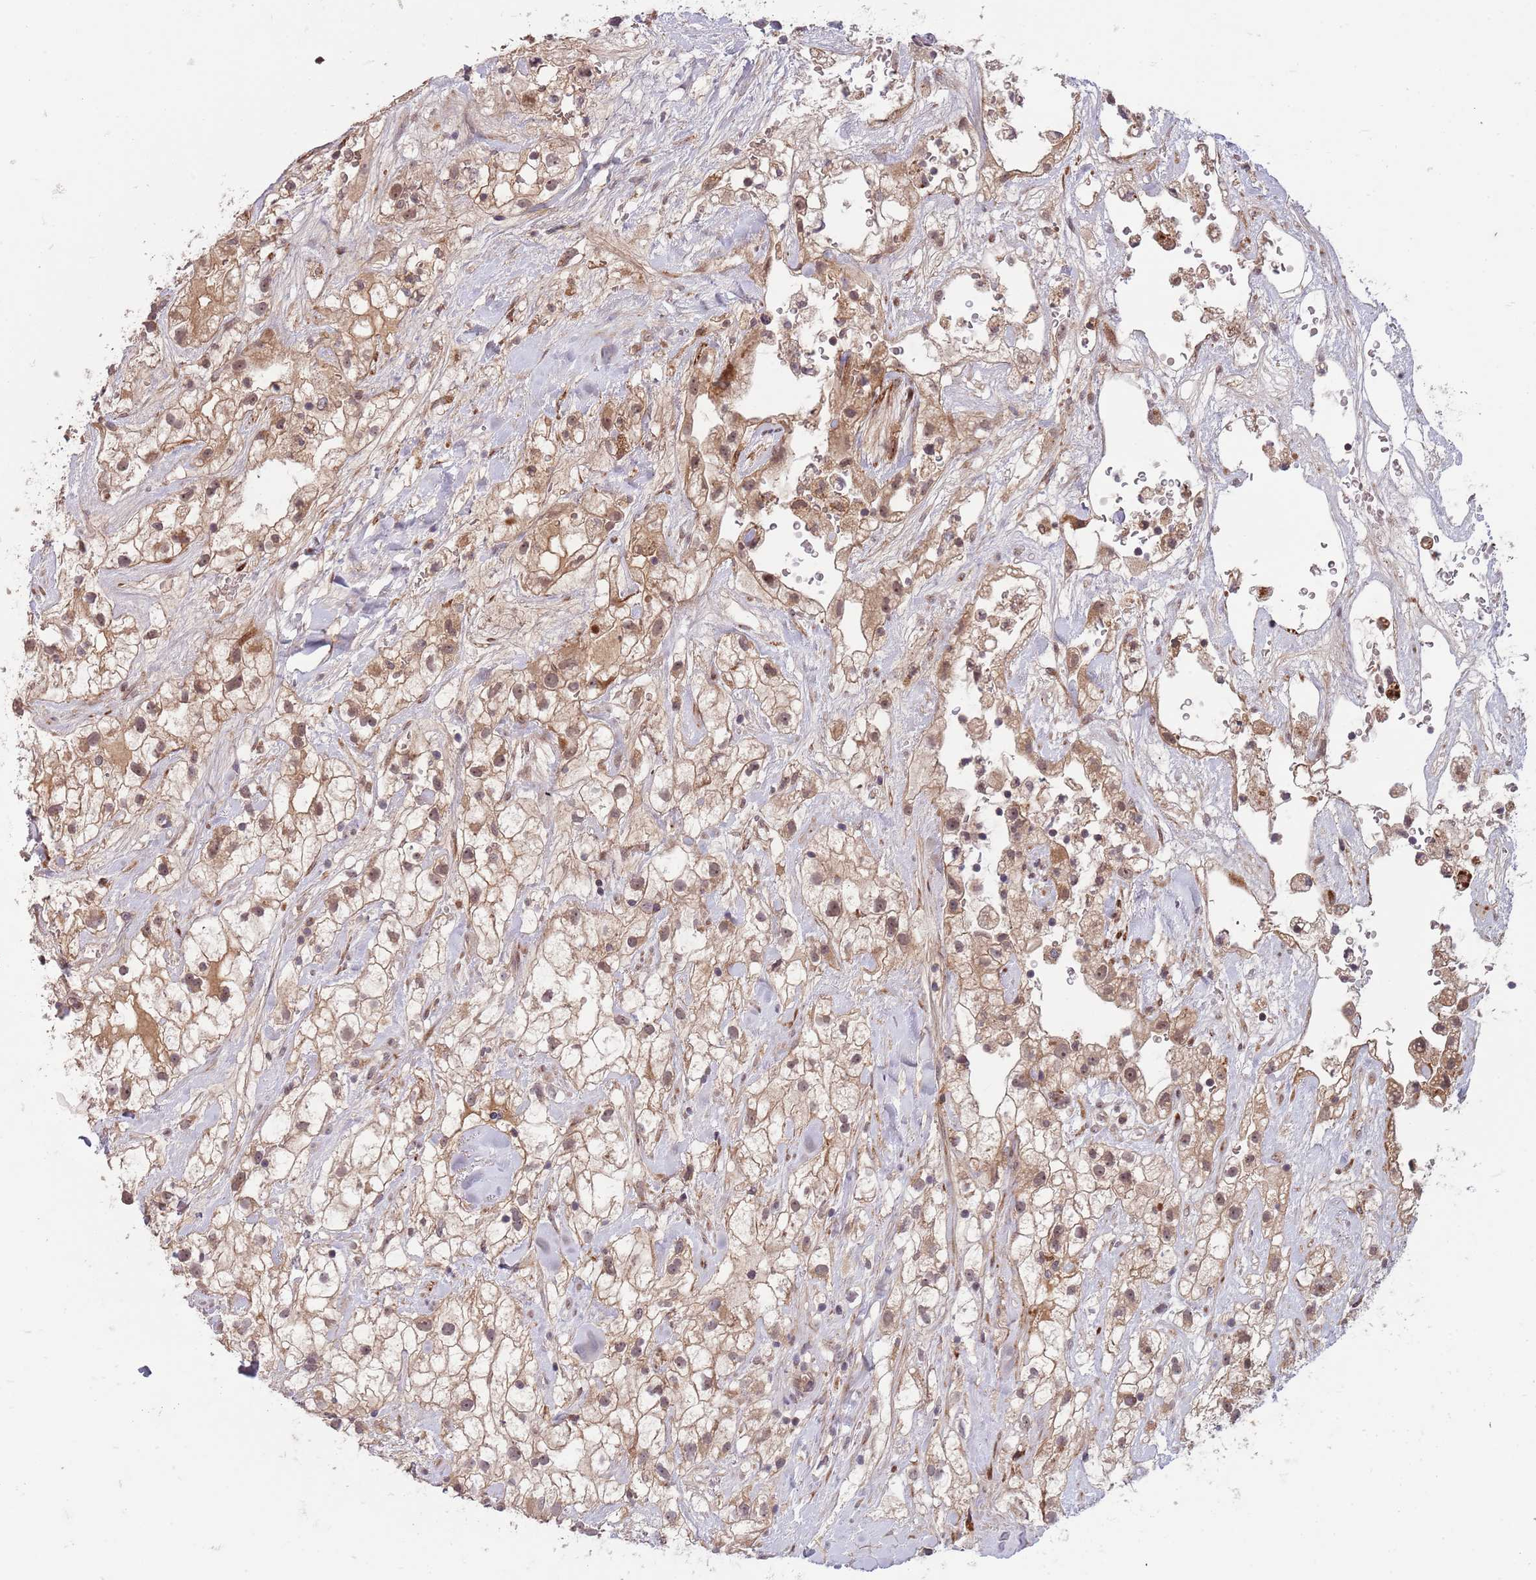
{"staining": {"intensity": "moderate", "quantity": ">75%", "location": "cytoplasmic/membranous,nuclear"}, "tissue": "renal cancer", "cell_type": "Tumor cells", "image_type": "cancer", "snomed": [{"axis": "morphology", "description": "Adenocarcinoma, NOS"}, {"axis": "topography", "description": "Kidney"}], "caption": "Renal cancer (adenocarcinoma) stained for a protein (brown) displays moderate cytoplasmic/membranous and nuclear positive positivity in approximately >75% of tumor cells.", "gene": "NT5DC4", "patient": {"sex": "male", "age": 59}}